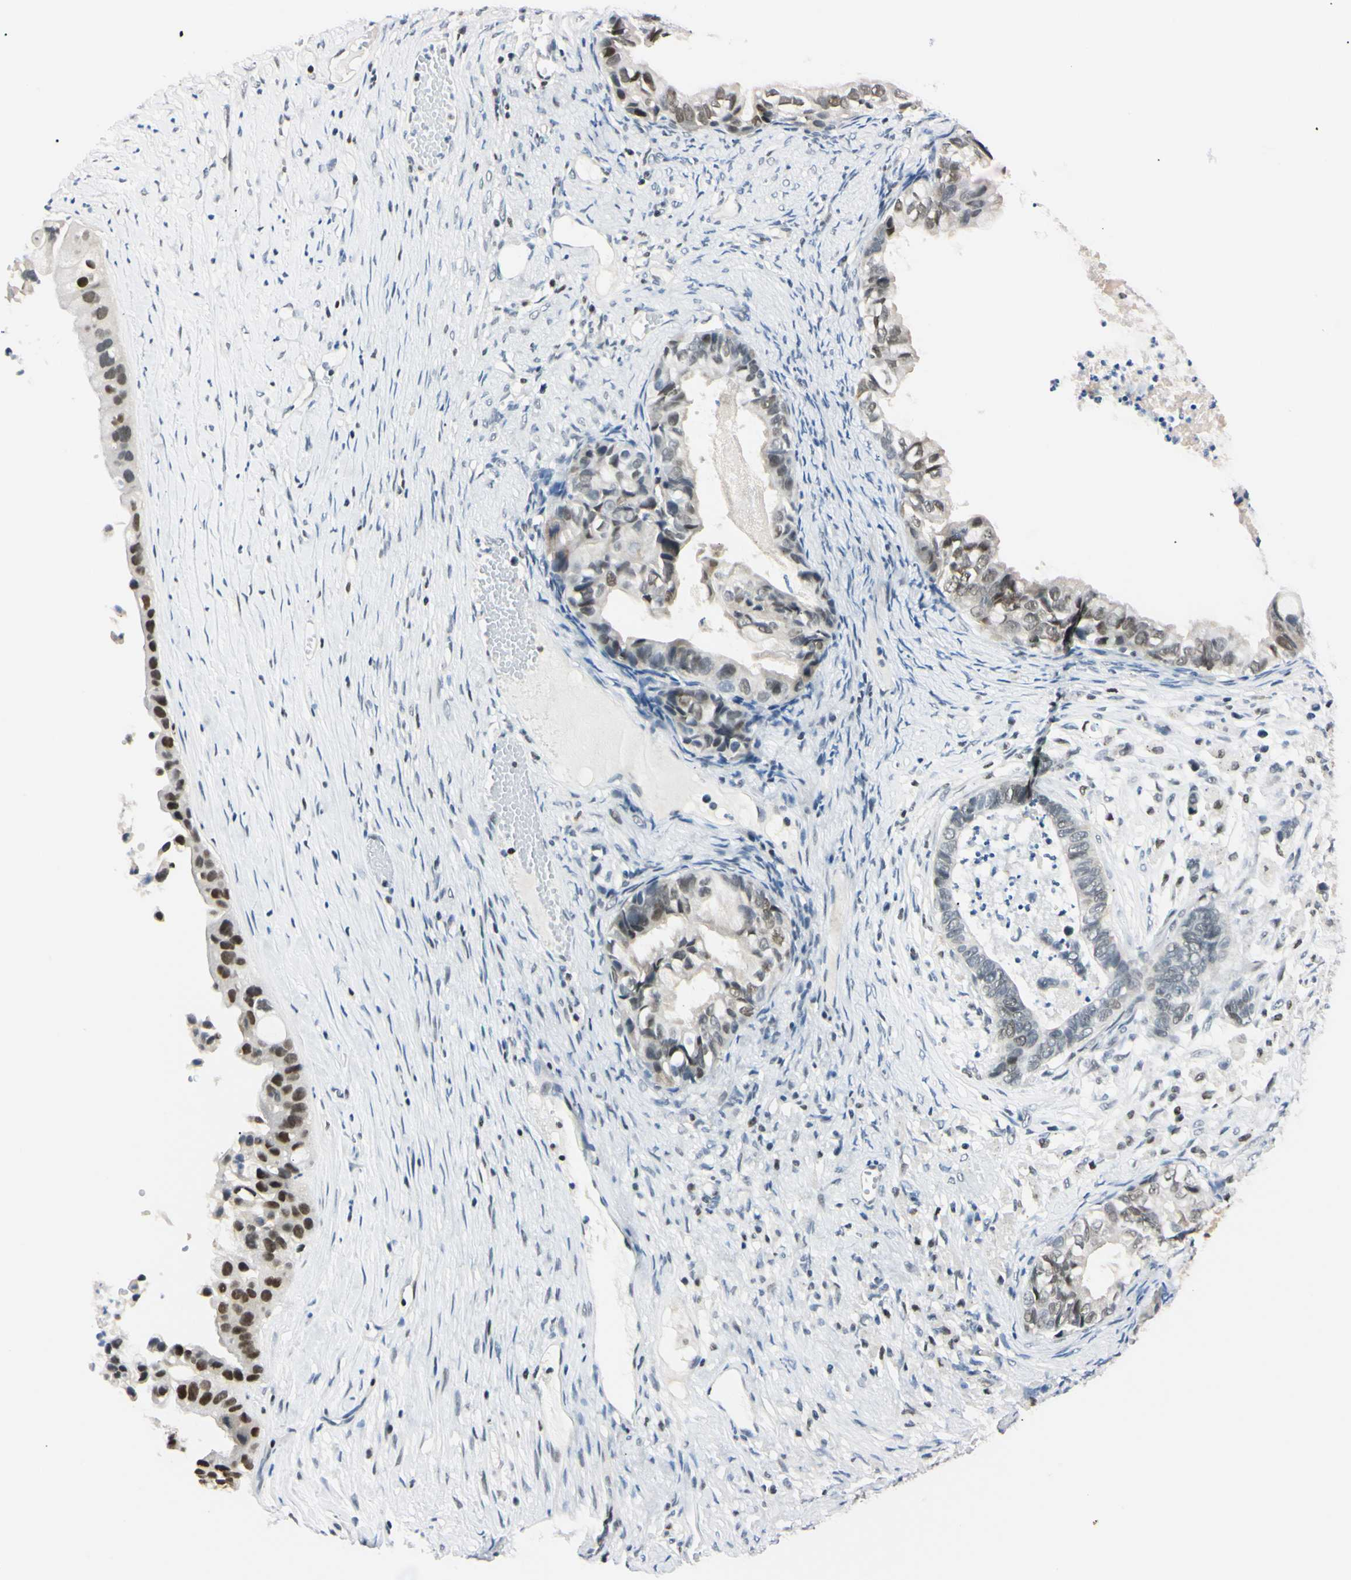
{"staining": {"intensity": "moderate", "quantity": "<25%", "location": "nuclear"}, "tissue": "ovarian cancer", "cell_type": "Tumor cells", "image_type": "cancer", "snomed": [{"axis": "morphology", "description": "Cystadenocarcinoma, mucinous, NOS"}, {"axis": "topography", "description": "Ovary"}], "caption": "A brown stain shows moderate nuclear positivity of a protein in ovarian cancer tumor cells.", "gene": "C1orf174", "patient": {"sex": "female", "age": 80}}